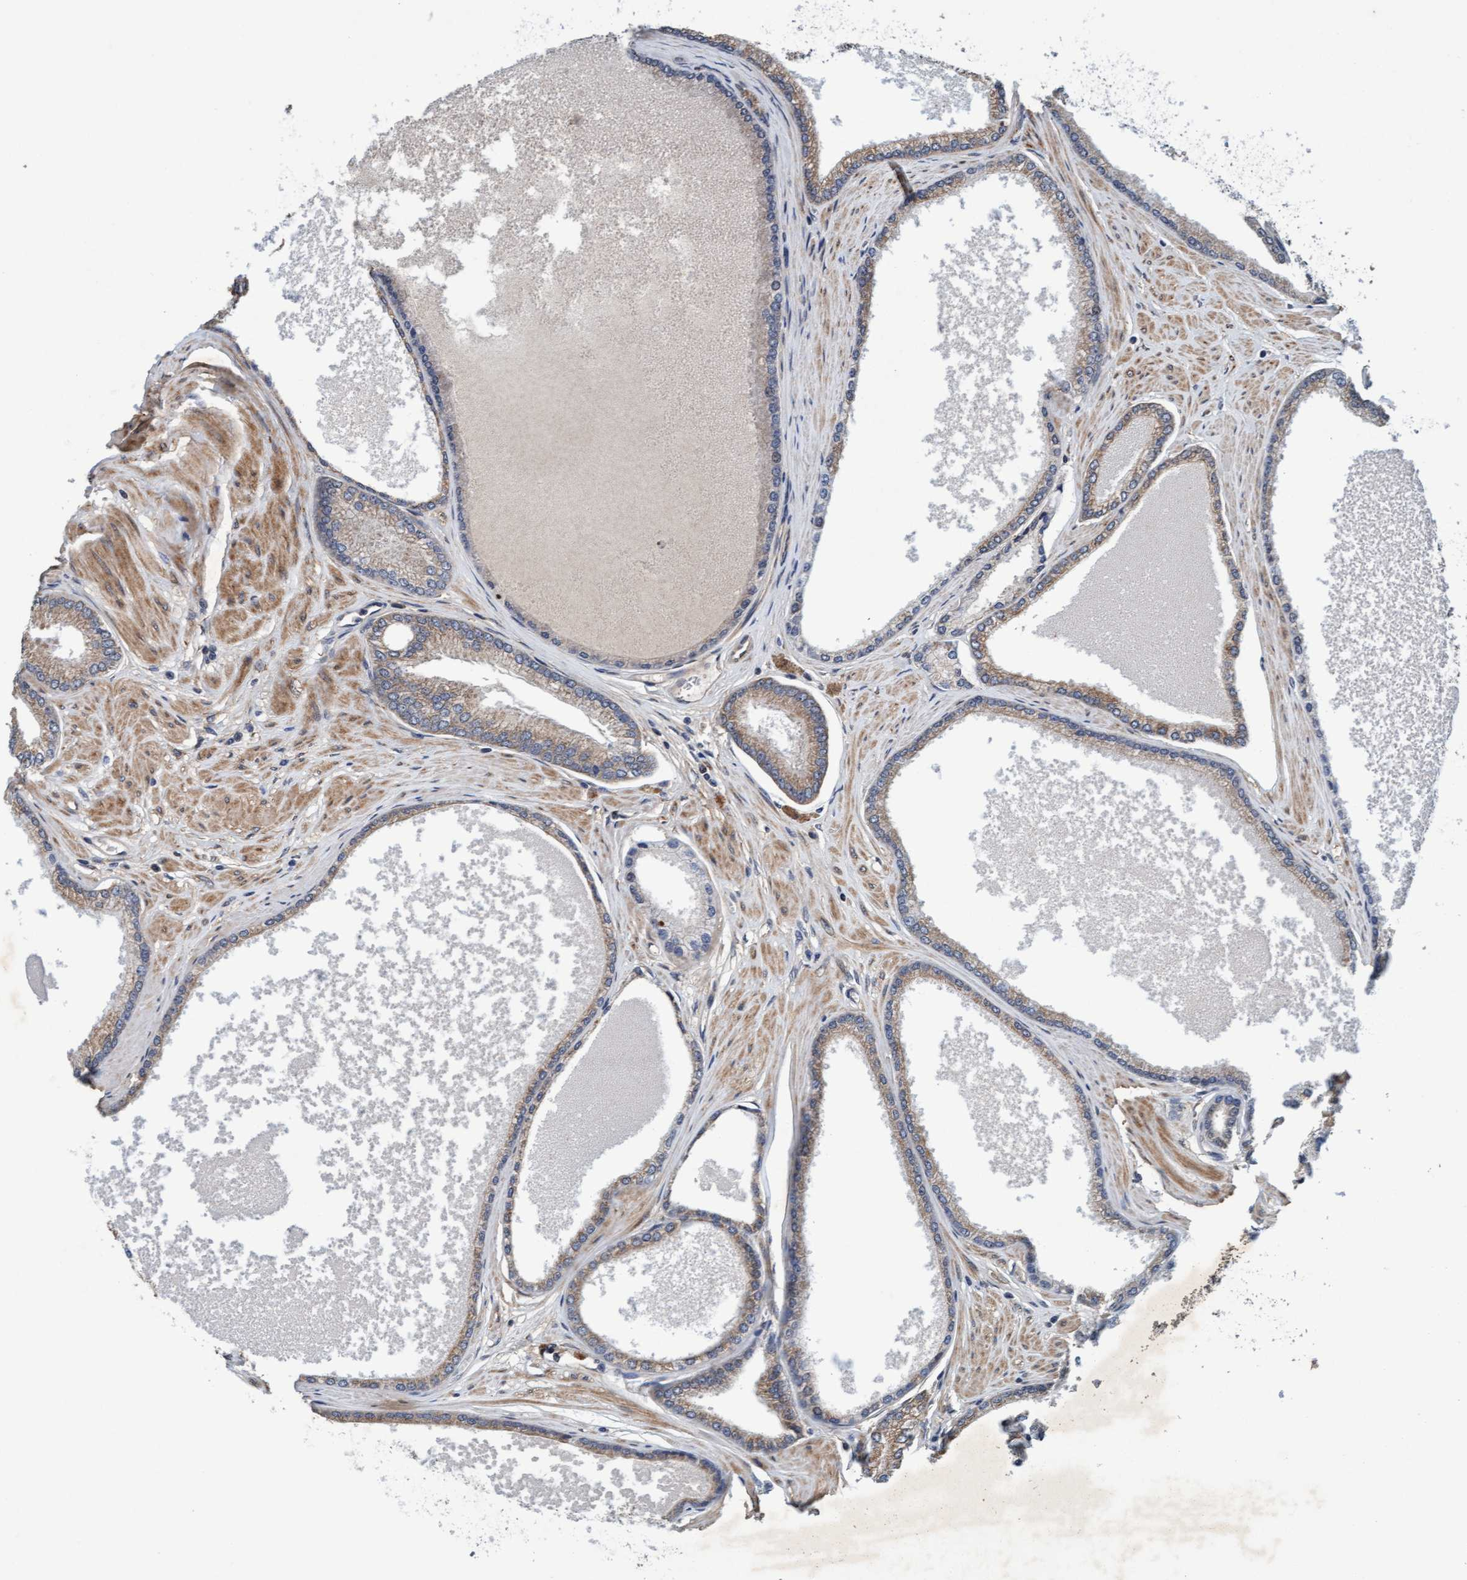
{"staining": {"intensity": "weak", "quantity": ">75%", "location": "cytoplasmic/membranous"}, "tissue": "prostate cancer", "cell_type": "Tumor cells", "image_type": "cancer", "snomed": [{"axis": "morphology", "description": "Adenocarcinoma, High grade"}, {"axis": "topography", "description": "Prostate"}], "caption": "Immunohistochemical staining of prostate high-grade adenocarcinoma reveals low levels of weak cytoplasmic/membranous positivity in approximately >75% of tumor cells. (Brightfield microscopy of DAB IHC at high magnification).", "gene": "MLXIP", "patient": {"sex": "male", "age": 61}}